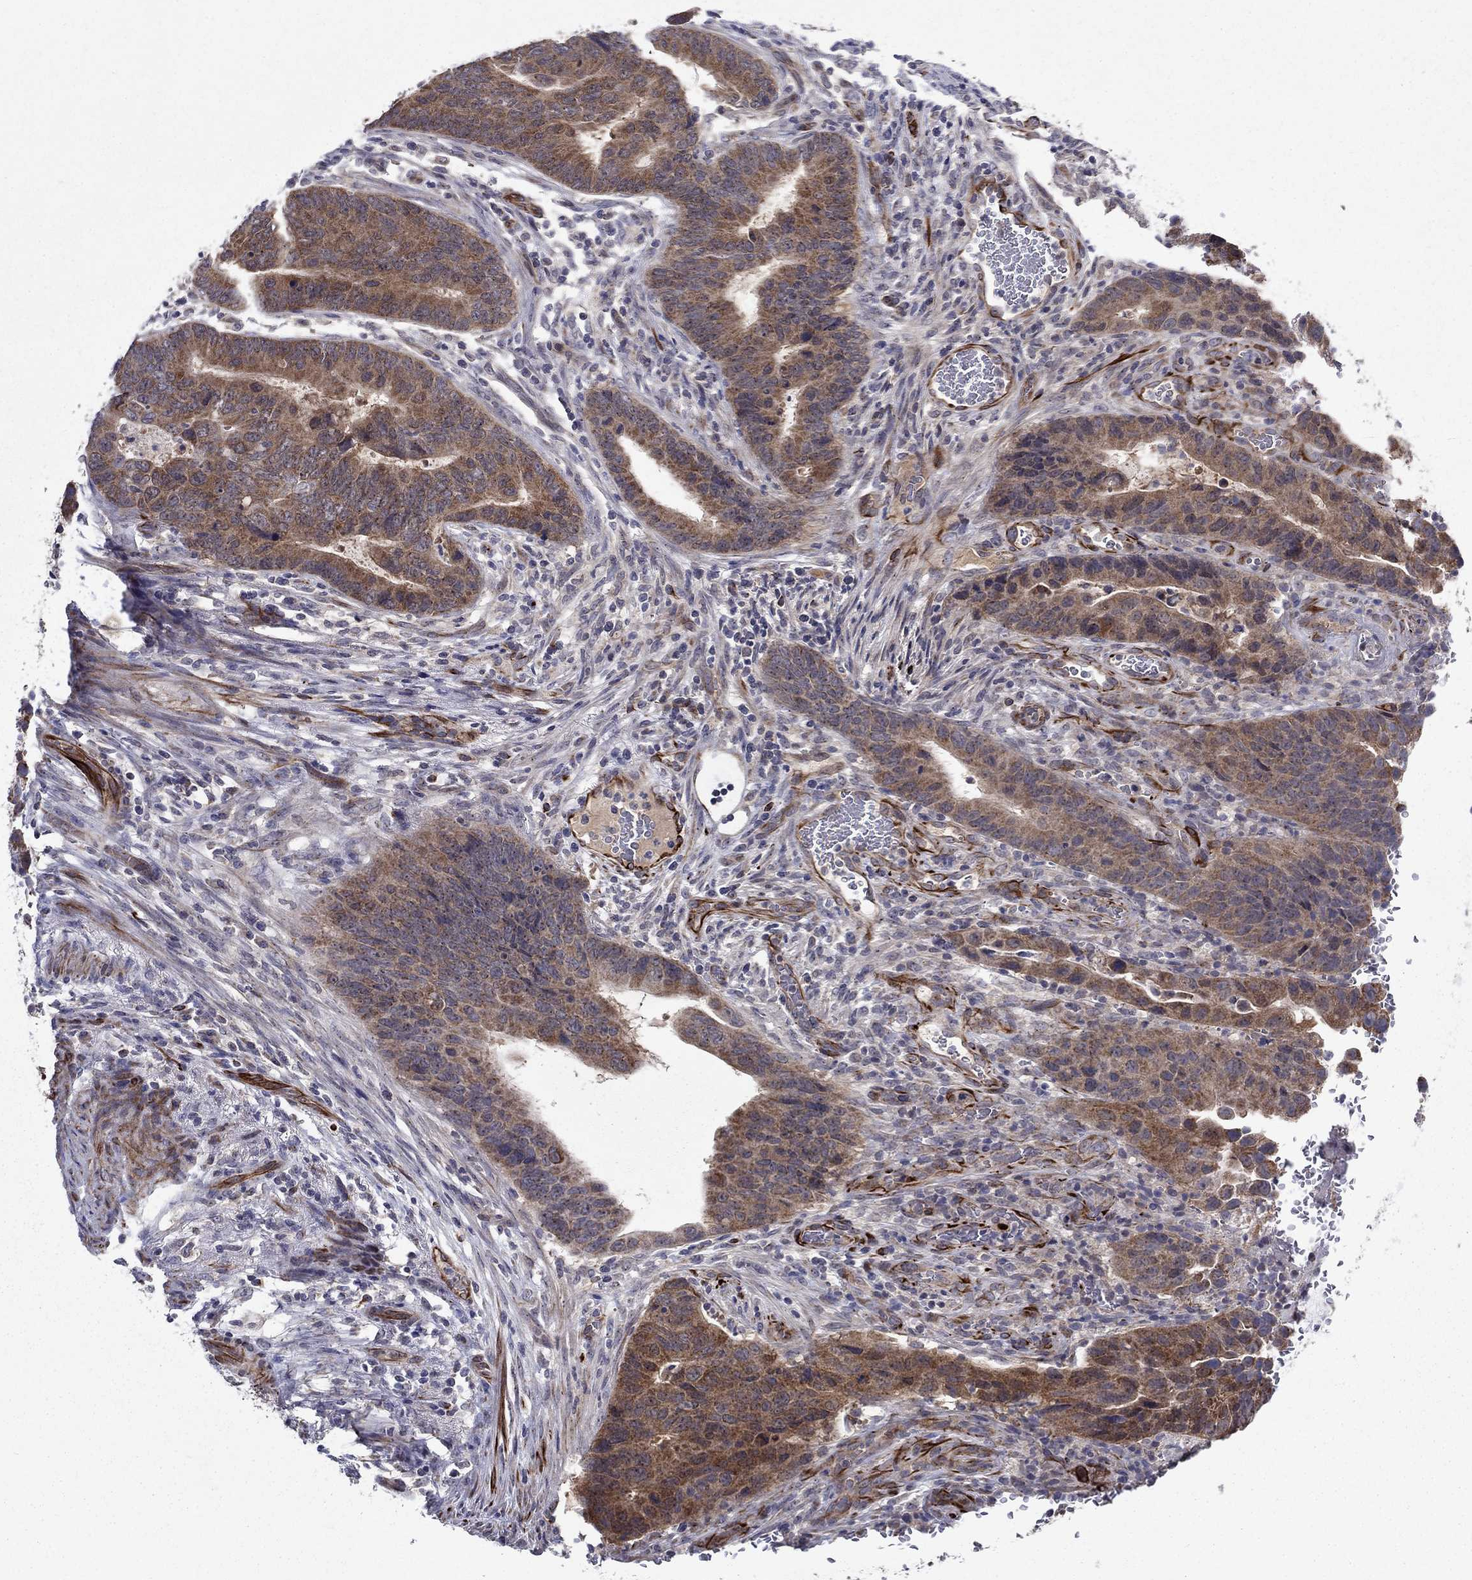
{"staining": {"intensity": "moderate", "quantity": ">75%", "location": "cytoplasmic/membranous"}, "tissue": "colorectal cancer", "cell_type": "Tumor cells", "image_type": "cancer", "snomed": [{"axis": "morphology", "description": "Adenocarcinoma, NOS"}, {"axis": "topography", "description": "Colon"}], "caption": "Tumor cells exhibit medium levels of moderate cytoplasmic/membranous staining in approximately >75% of cells in human adenocarcinoma (colorectal). The protein of interest is stained brown, and the nuclei are stained in blue (DAB IHC with brightfield microscopy, high magnification).", "gene": "LACTB2", "patient": {"sex": "female", "age": 56}}